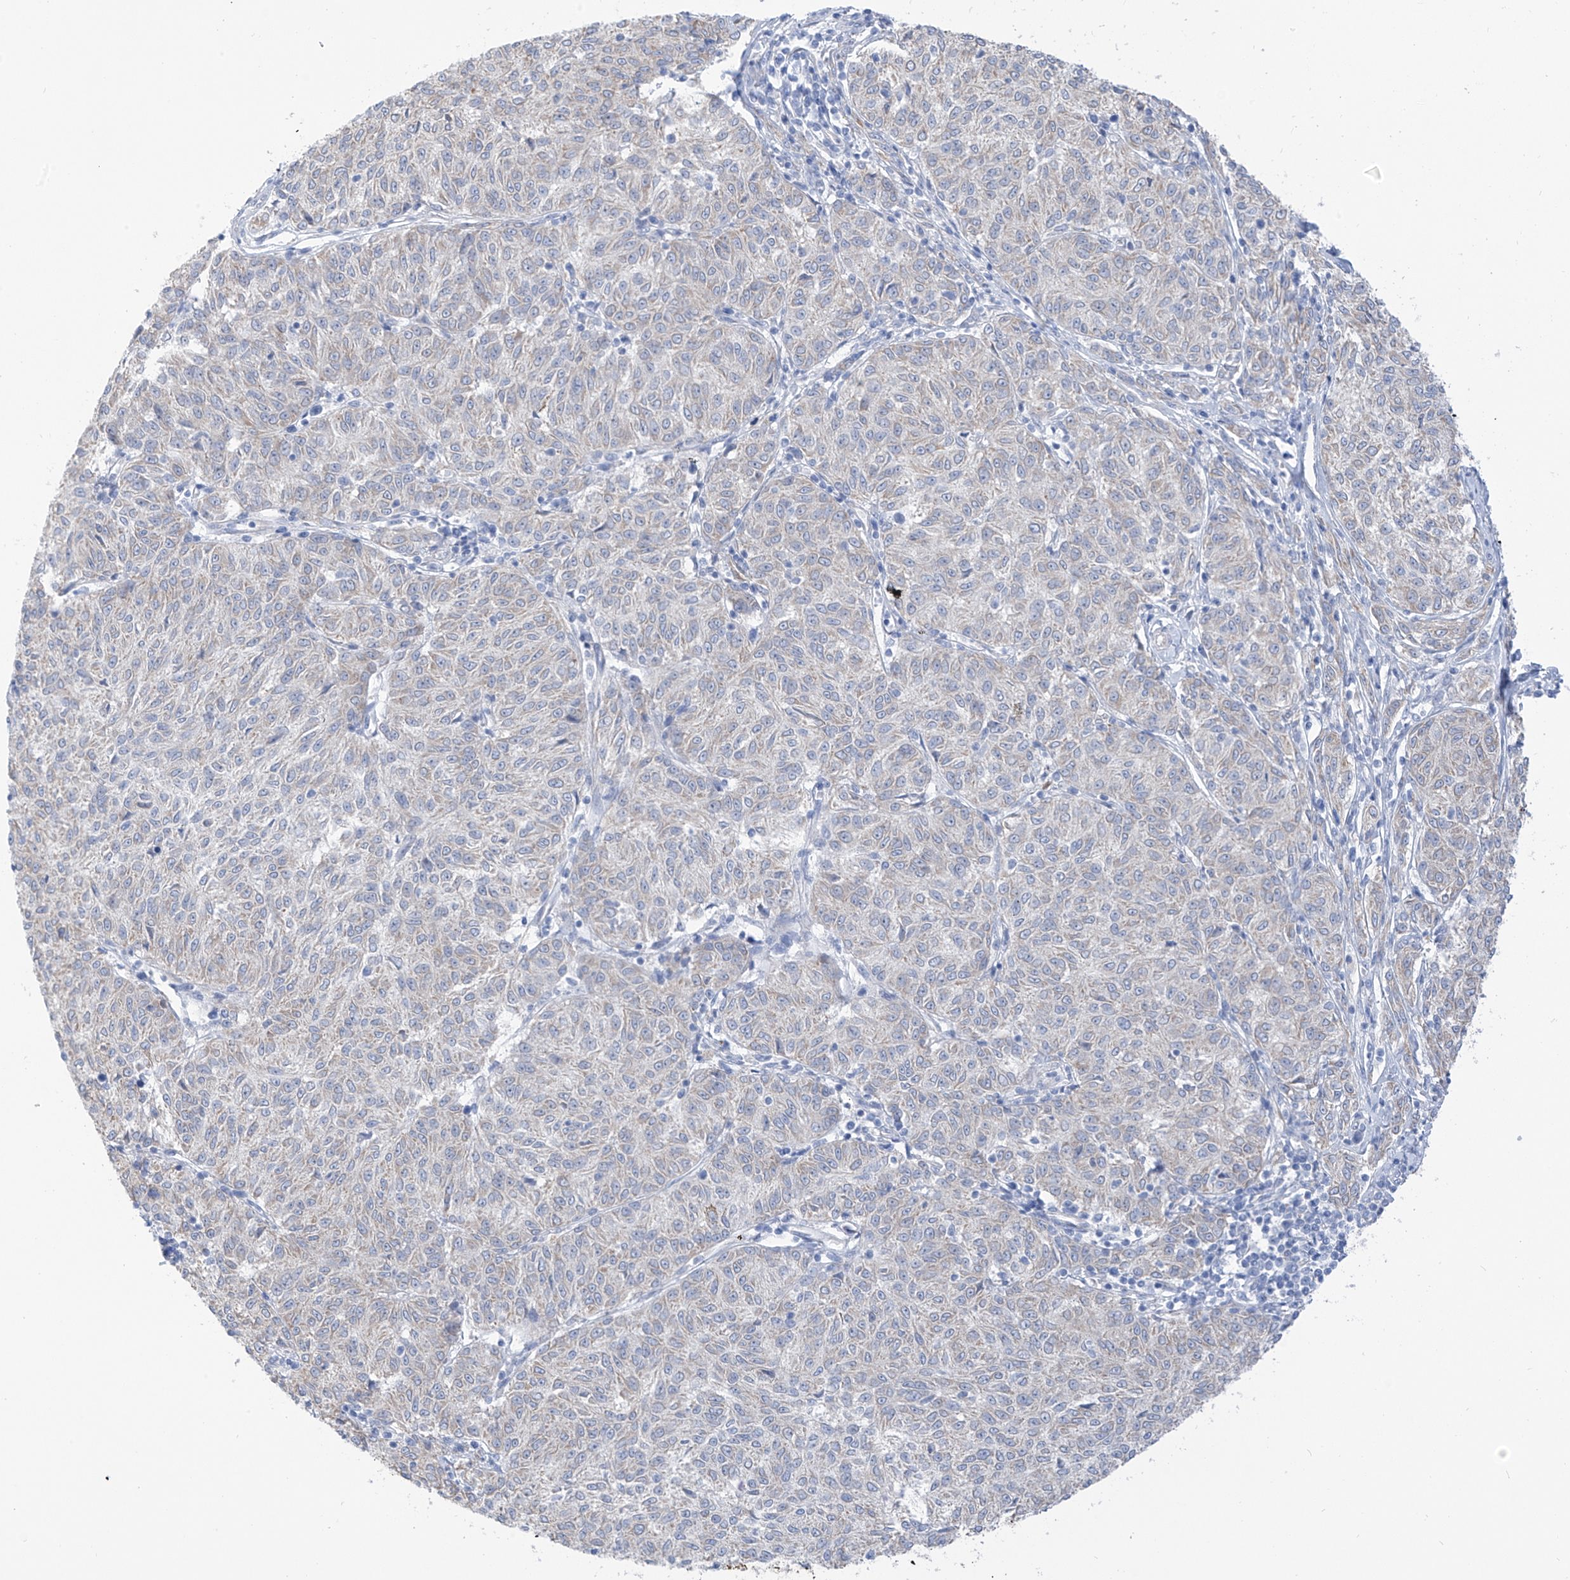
{"staining": {"intensity": "weak", "quantity": "<25%", "location": "cytoplasmic/membranous"}, "tissue": "melanoma", "cell_type": "Tumor cells", "image_type": "cancer", "snomed": [{"axis": "morphology", "description": "Malignant melanoma, NOS"}, {"axis": "topography", "description": "Skin"}], "caption": "Immunohistochemical staining of human malignant melanoma exhibits no significant expression in tumor cells.", "gene": "RCN2", "patient": {"sex": "female", "age": 72}}